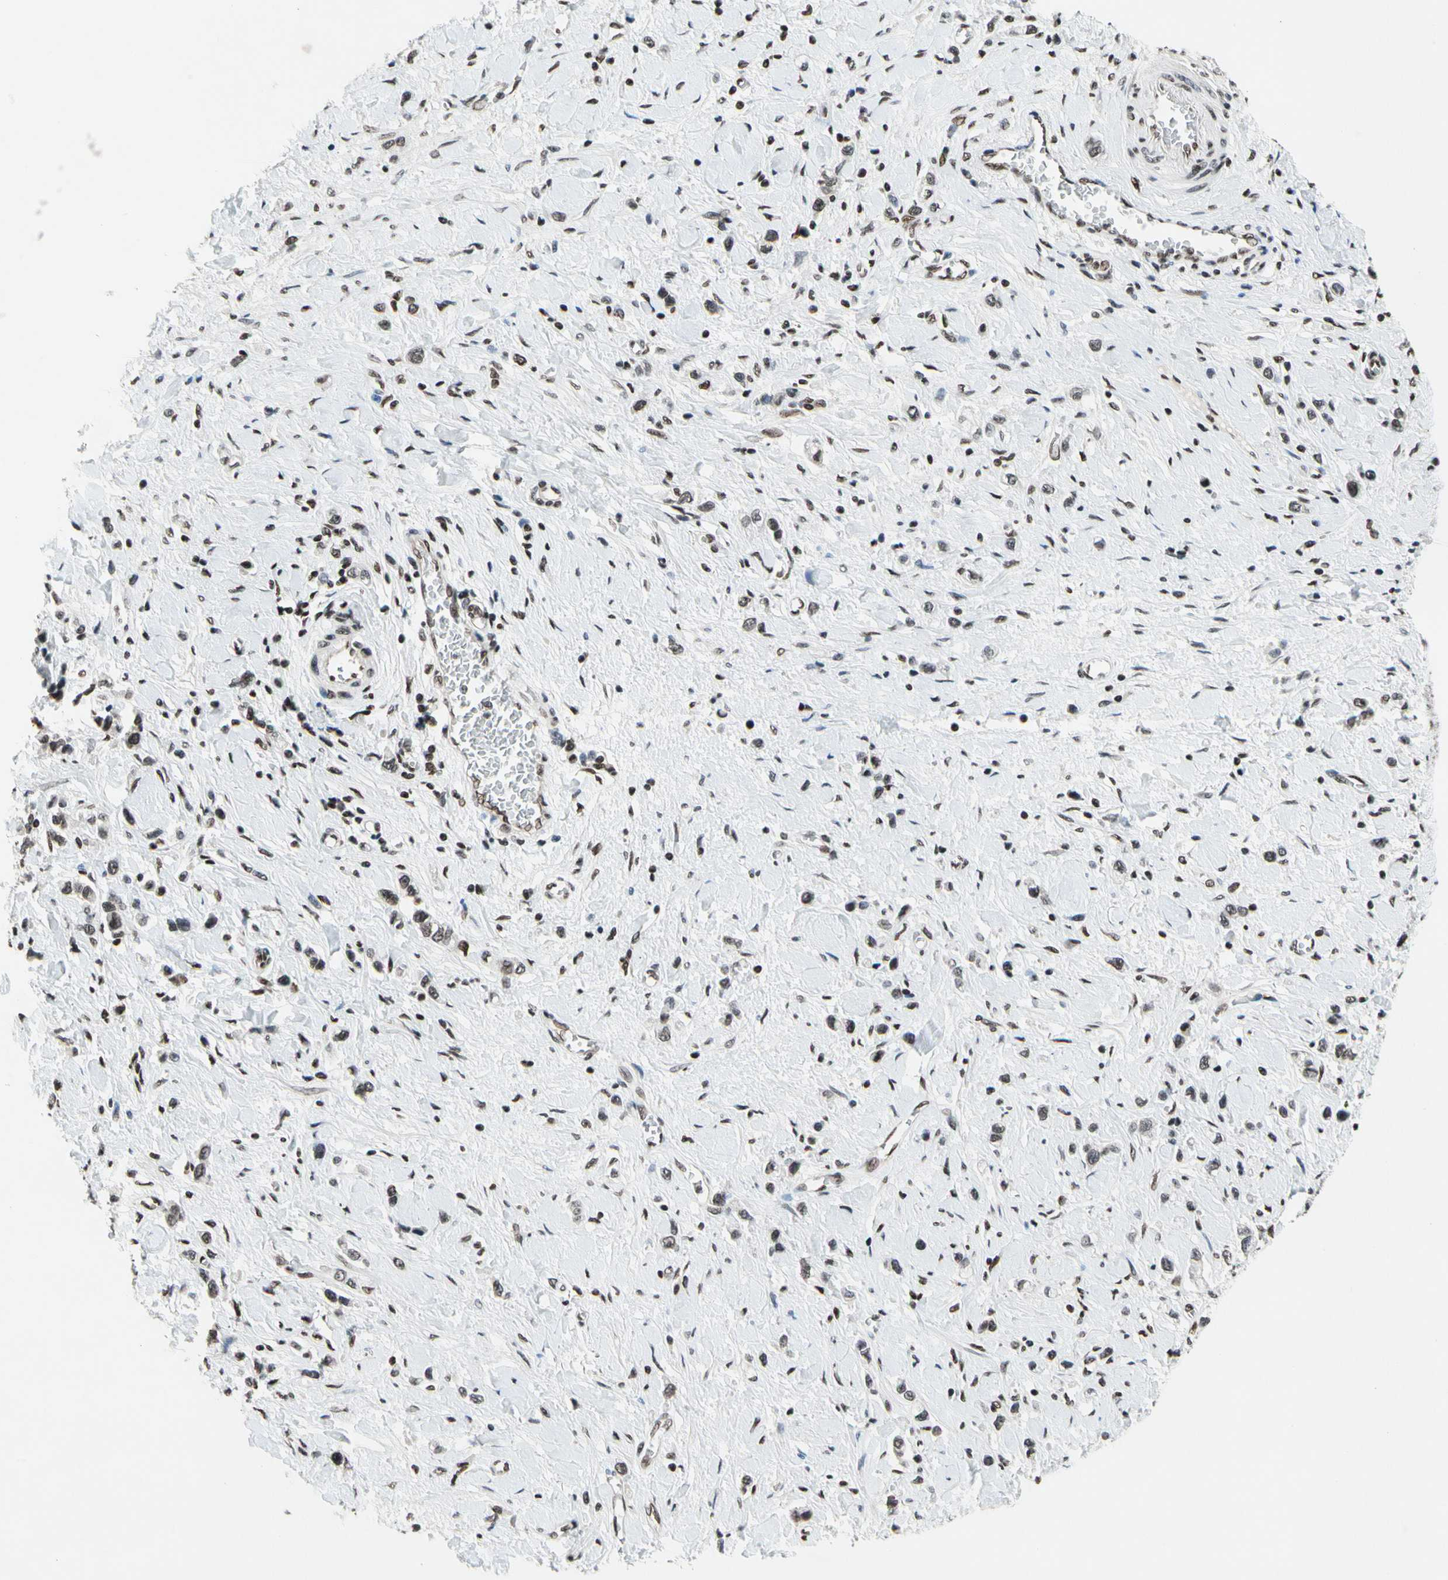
{"staining": {"intensity": "moderate", "quantity": "<25%", "location": "nuclear"}, "tissue": "stomach cancer", "cell_type": "Tumor cells", "image_type": "cancer", "snomed": [{"axis": "morphology", "description": "Normal tissue, NOS"}, {"axis": "morphology", "description": "Adenocarcinoma, NOS"}, {"axis": "topography", "description": "Stomach, upper"}, {"axis": "topography", "description": "Stomach"}], "caption": "A high-resolution photomicrograph shows IHC staining of stomach cancer (adenocarcinoma), which demonstrates moderate nuclear staining in approximately <25% of tumor cells.", "gene": "RECQL", "patient": {"sex": "female", "age": 65}}